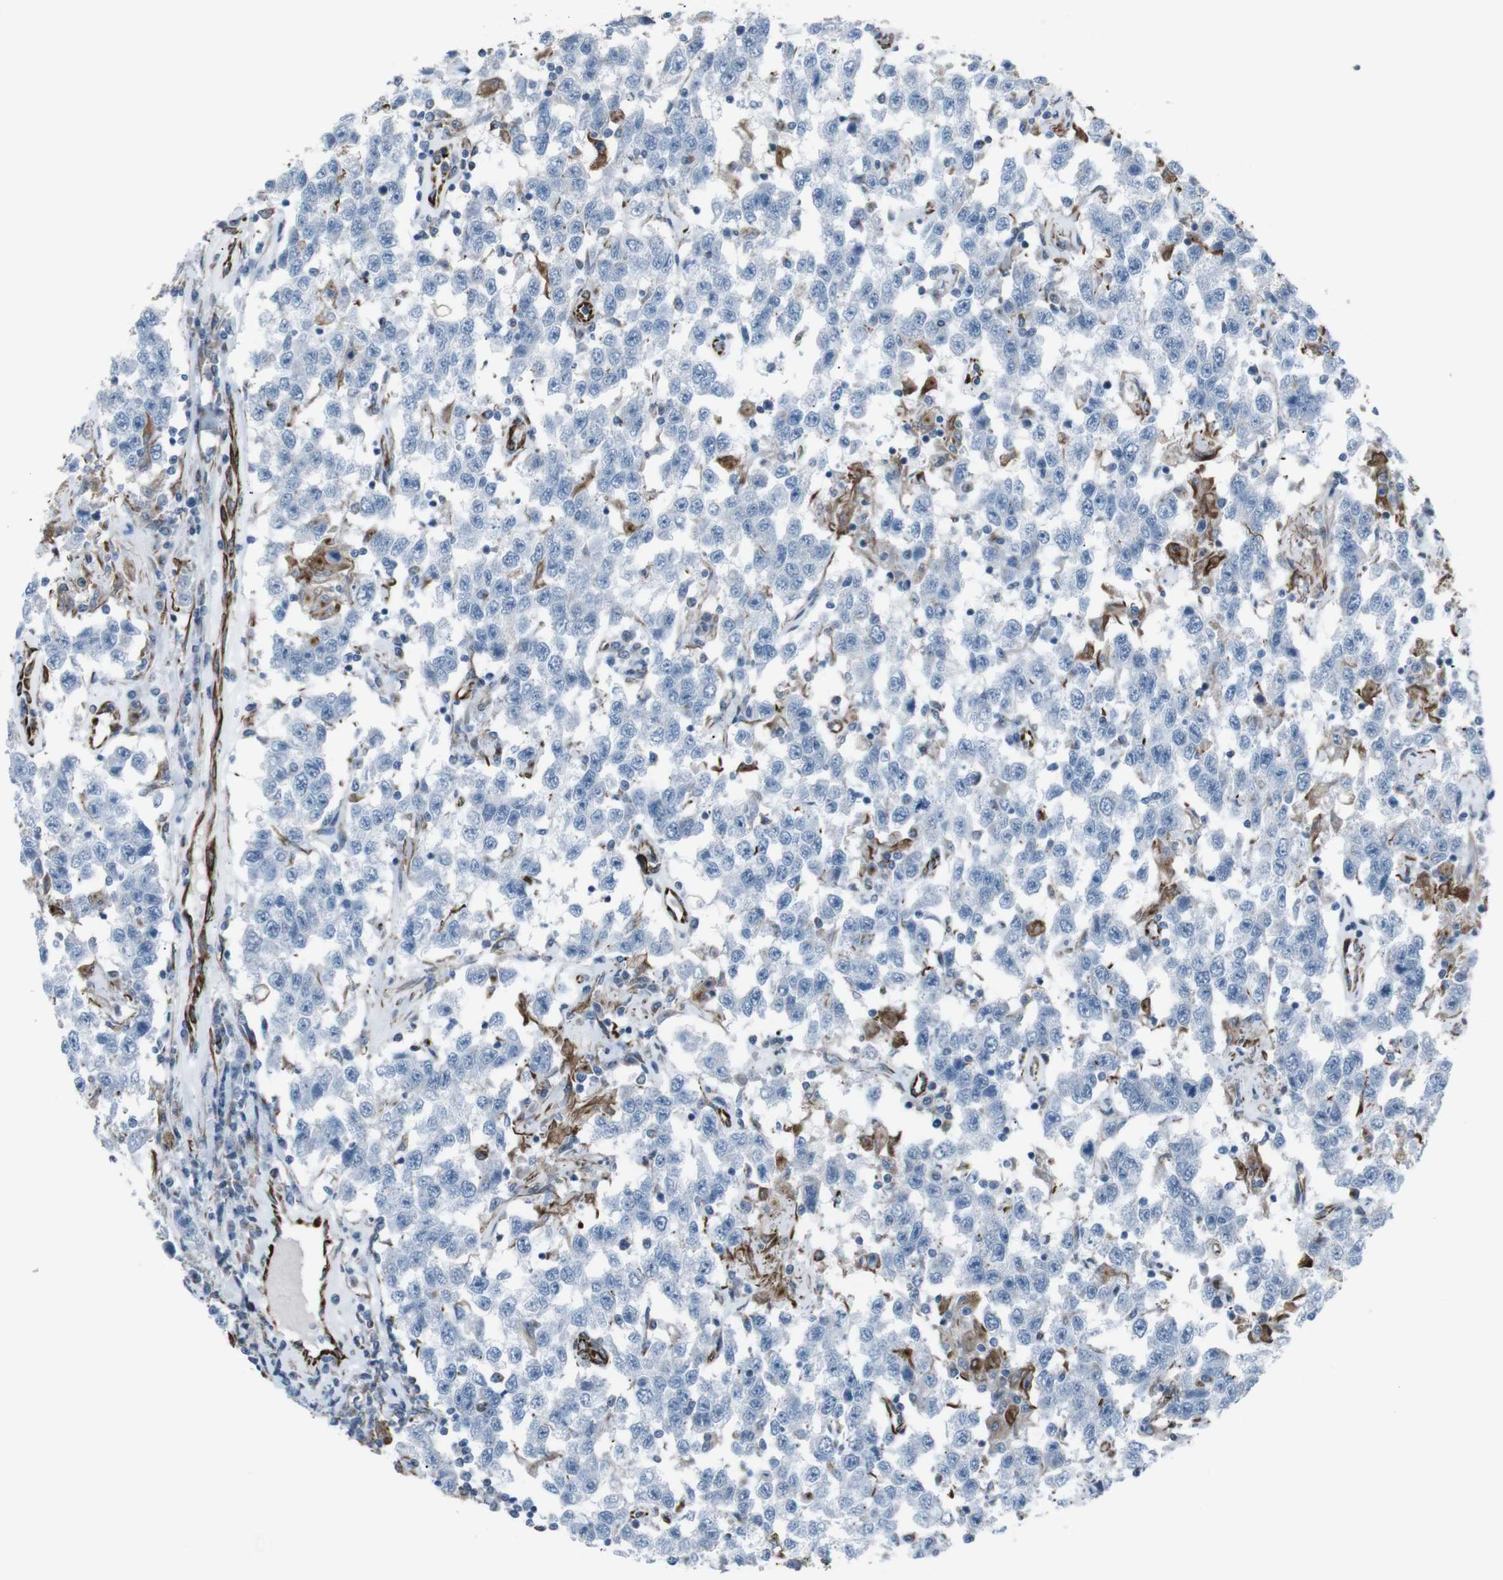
{"staining": {"intensity": "negative", "quantity": "none", "location": "none"}, "tissue": "testis cancer", "cell_type": "Tumor cells", "image_type": "cancer", "snomed": [{"axis": "morphology", "description": "Seminoma, NOS"}, {"axis": "topography", "description": "Testis"}], "caption": "There is no significant positivity in tumor cells of testis cancer (seminoma). (Immunohistochemistry (ihc), brightfield microscopy, high magnification).", "gene": "ZDHHC6", "patient": {"sex": "male", "age": 41}}